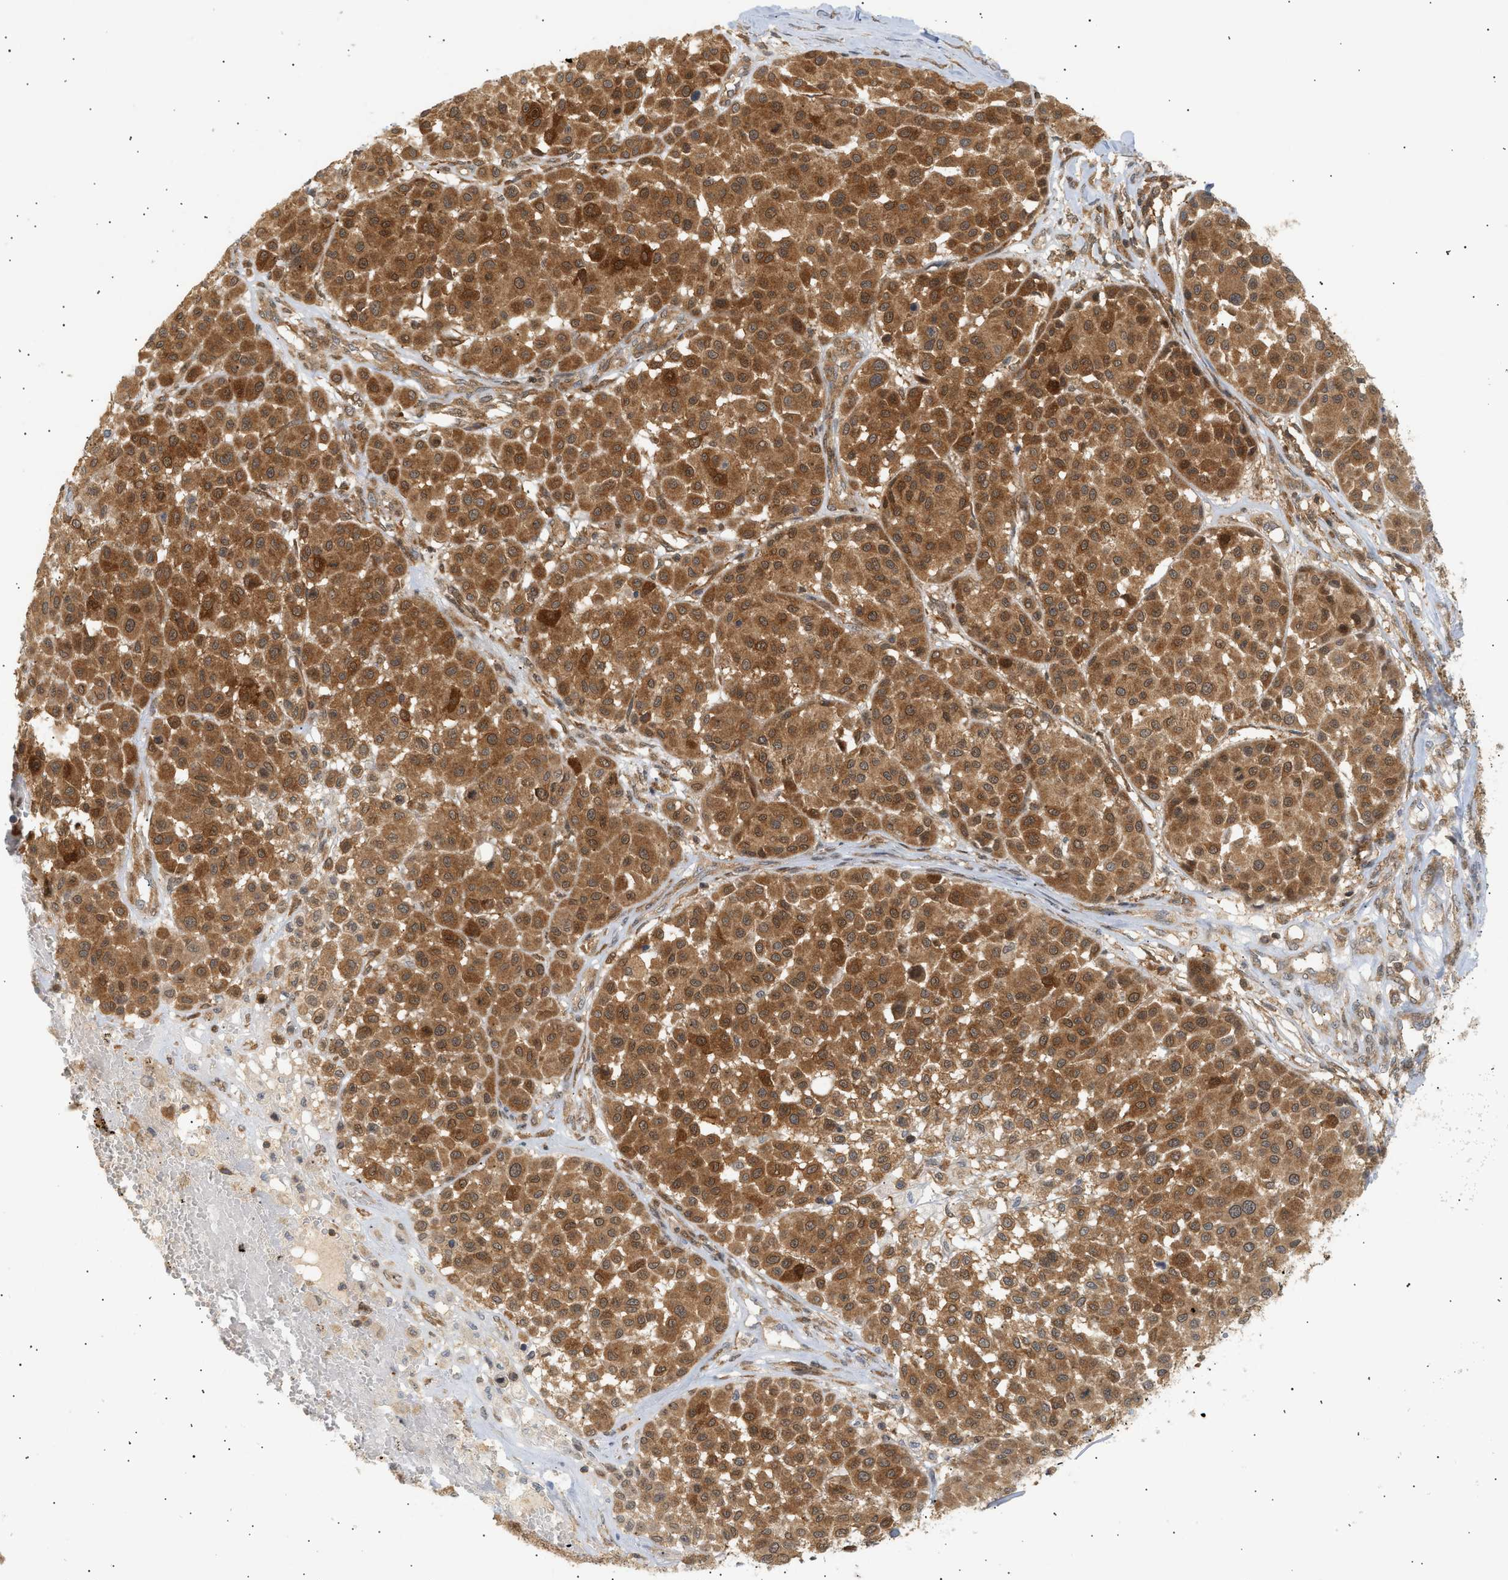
{"staining": {"intensity": "moderate", "quantity": ">75%", "location": "cytoplasmic/membranous"}, "tissue": "melanoma", "cell_type": "Tumor cells", "image_type": "cancer", "snomed": [{"axis": "morphology", "description": "Malignant melanoma, Metastatic site"}, {"axis": "topography", "description": "Soft tissue"}], "caption": "A brown stain labels moderate cytoplasmic/membranous positivity of a protein in melanoma tumor cells. Using DAB (3,3'-diaminobenzidine) (brown) and hematoxylin (blue) stains, captured at high magnification using brightfield microscopy.", "gene": "SHC1", "patient": {"sex": "male", "age": 41}}